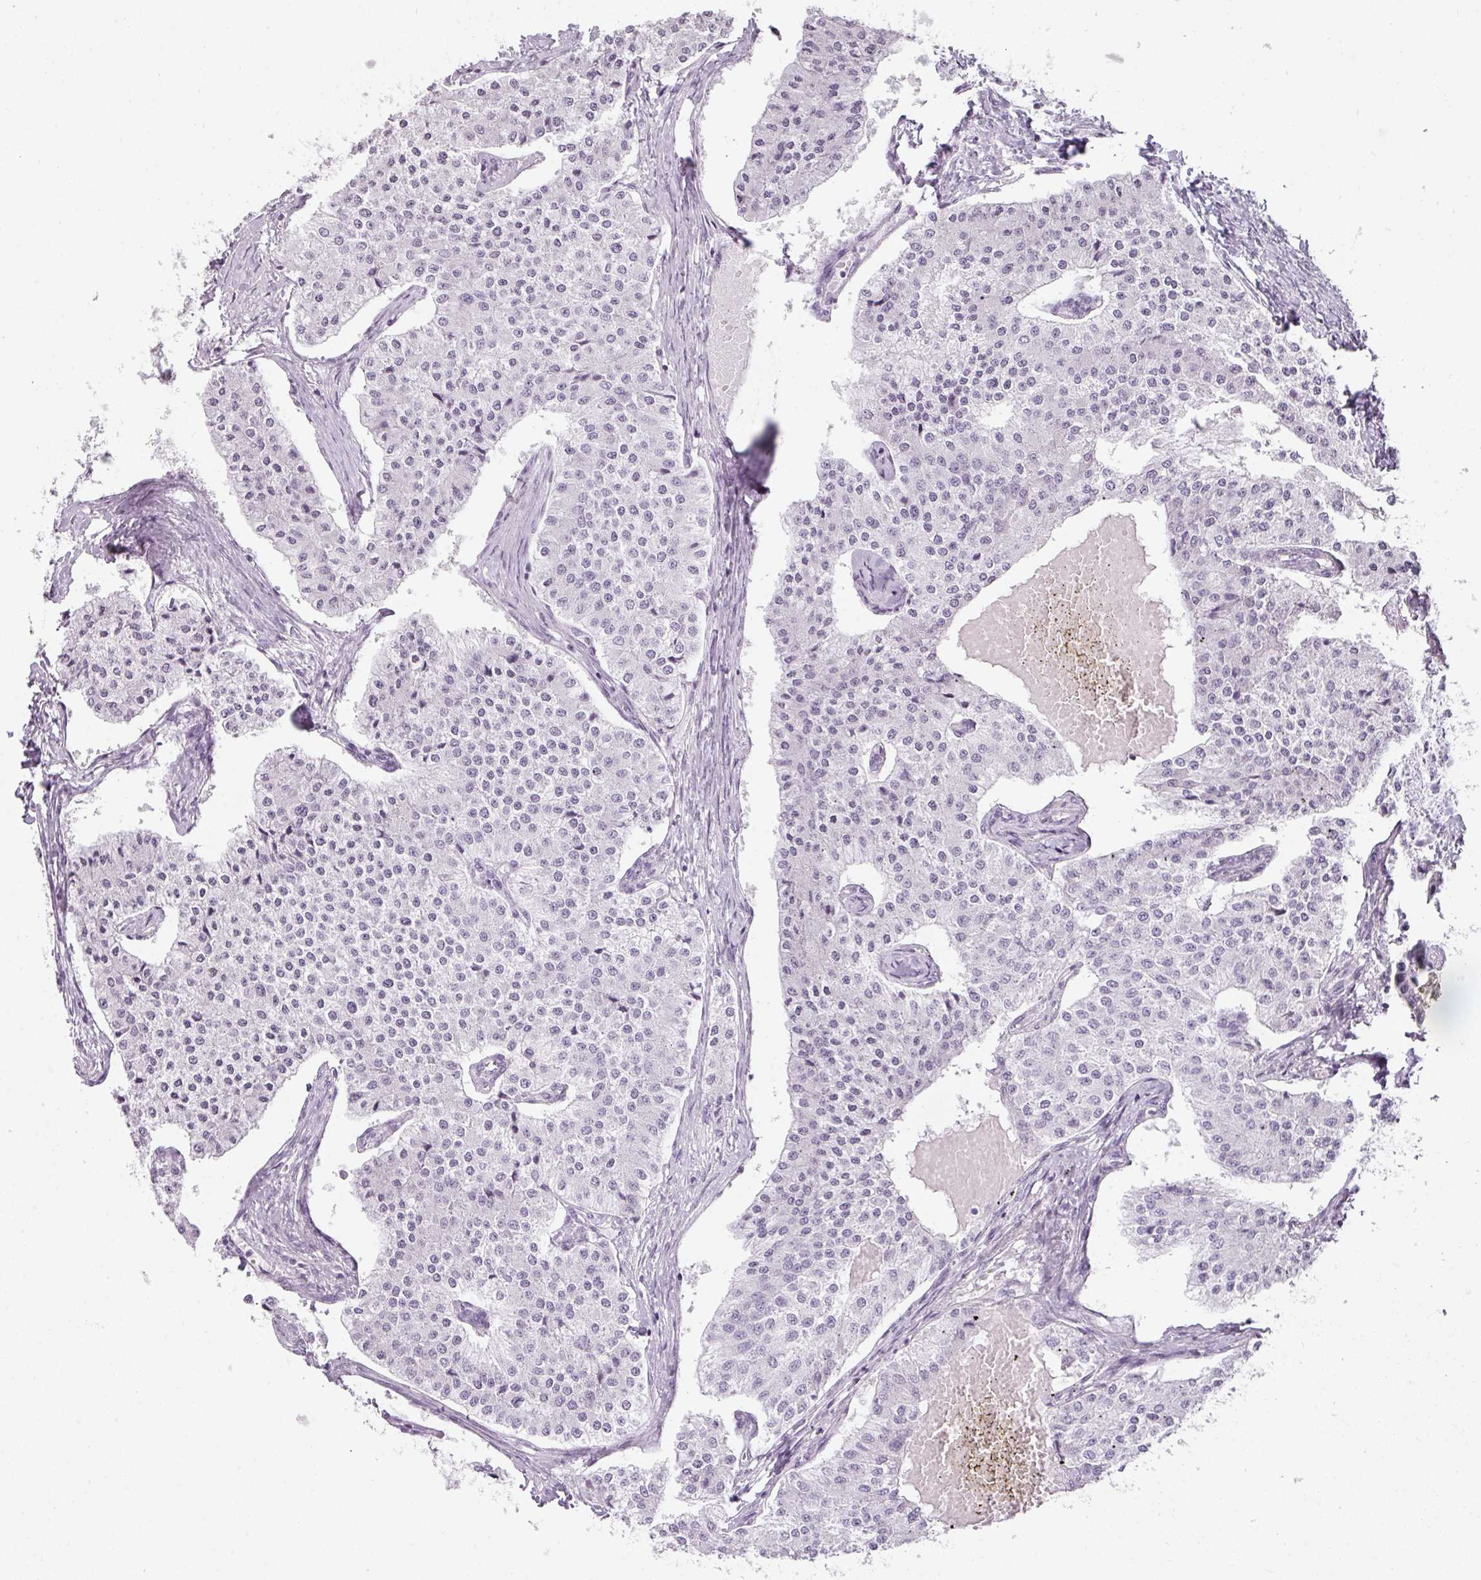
{"staining": {"intensity": "negative", "quantity": "none", "location": "none"}, "tissue": "carcinoid", "cell_type": "Tumor cells", "image_type": "cancer", "snomed": [{"axis": "morphology", "description": "Carcinoid, malignant, NOS"}, {"axis": "topography", "description": "Colon"}], "caption": "This is an immunohistochemistry (IHC) photomicrograph of human carcinoid (malignant). There is no expression in tumor cells.", "gene": "TMEM42", "patient": {"sex": "female", "age": 52}}